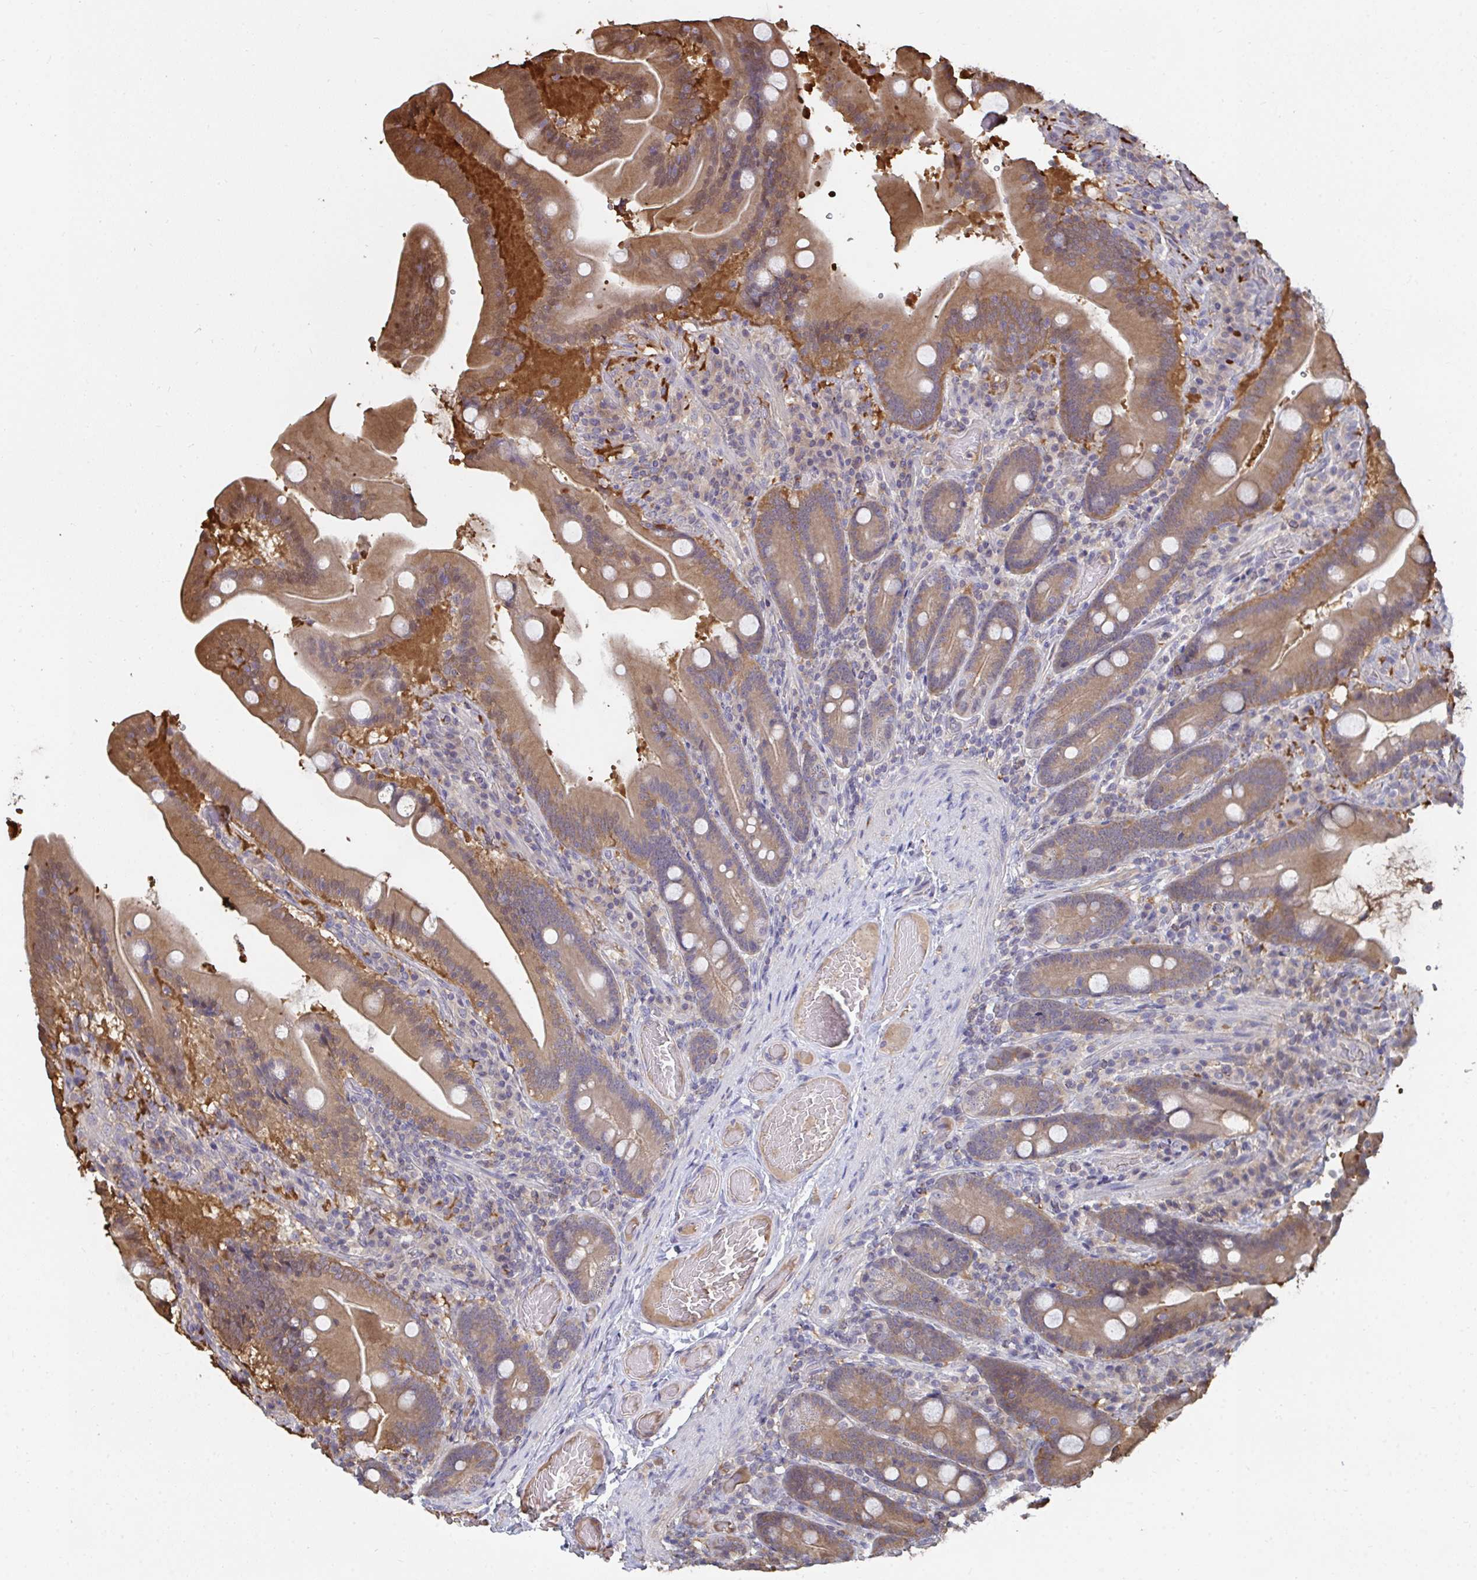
{"staining": {"intensity": "moderate", "quantity": ">75%", "location": "cytoplasmic/membranous"}, "tissue": "duodenum", "cell_type": "Glandular cells", "image_type": "normal", "snomed": [{"axis": "morphology", "description": "Normal tissue, NOS"}, {"axis": "topography", "description": "Duodenum"}], "caption": "Glandular cells exhibit medium levels of moderate cytoplasmic/membranous expression in about >75% of cells in unremarkable human duodenum.", "gene": "TTC9C", "patient": {"sex": "female", "age": 62}}